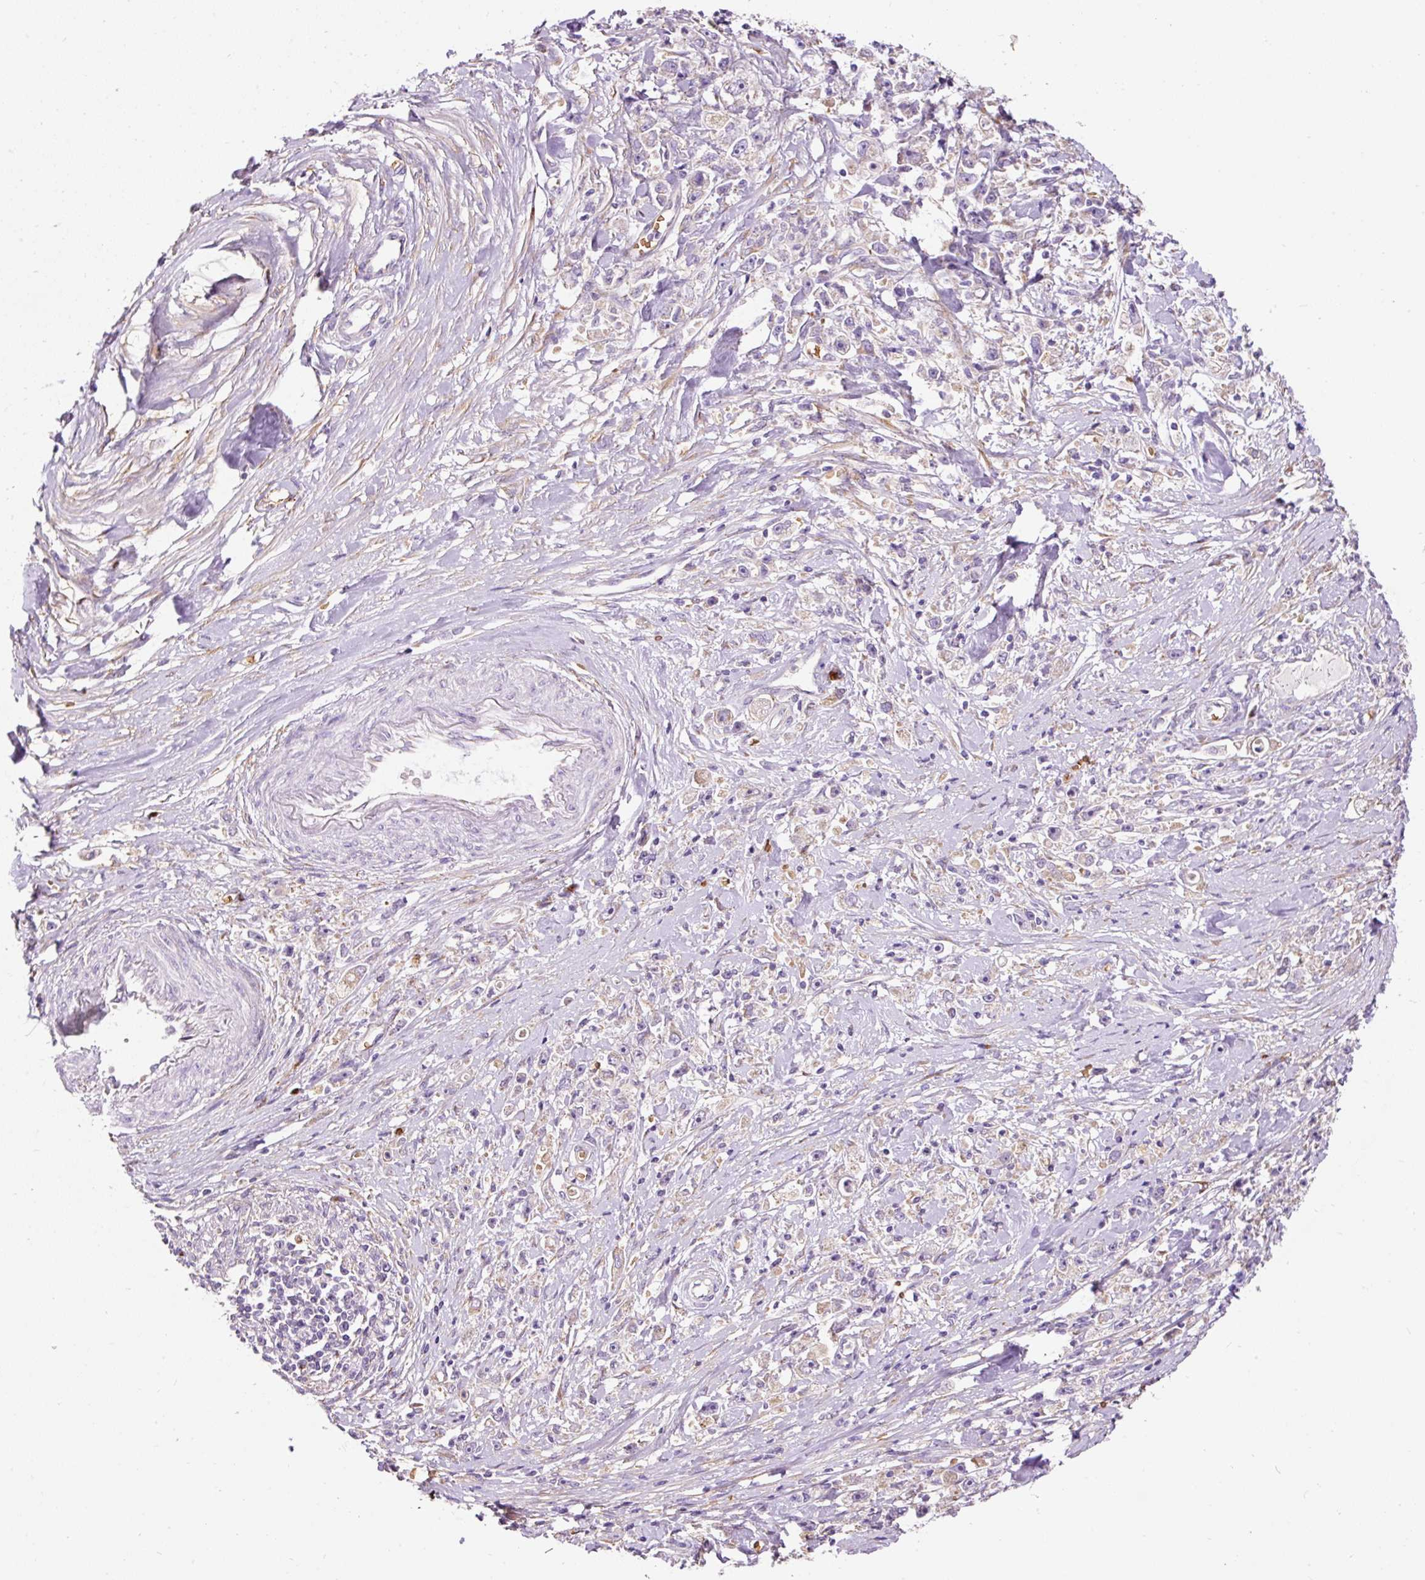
{"staining": {"intensity": "weak", "quantity": "25%-75%", "location": "cytoplasmic/membranous"}, "tissue": "stomach cancer", "cell_type": "Tumor cells", "image_type": "cancer", "snomed": [{"axis": "morphology", "description": "Adenocarcinoma, NOS"}, {"axis": "topography", "description": "Stomach"}], "caption": "A histopathology image of human stomach cancer (adenocarcinoma) stained for a protein exhibits weak cytoplasmic/membranous brown staining in tumor cells. (Stains: DAB (3,3'-diaminobenzidine) in brown, nuclei in blue, Microscopy: brightfield microscopy at high magnification).", "gene": "PRRC2A", "patient": {"sex": "female", "age": 59}}